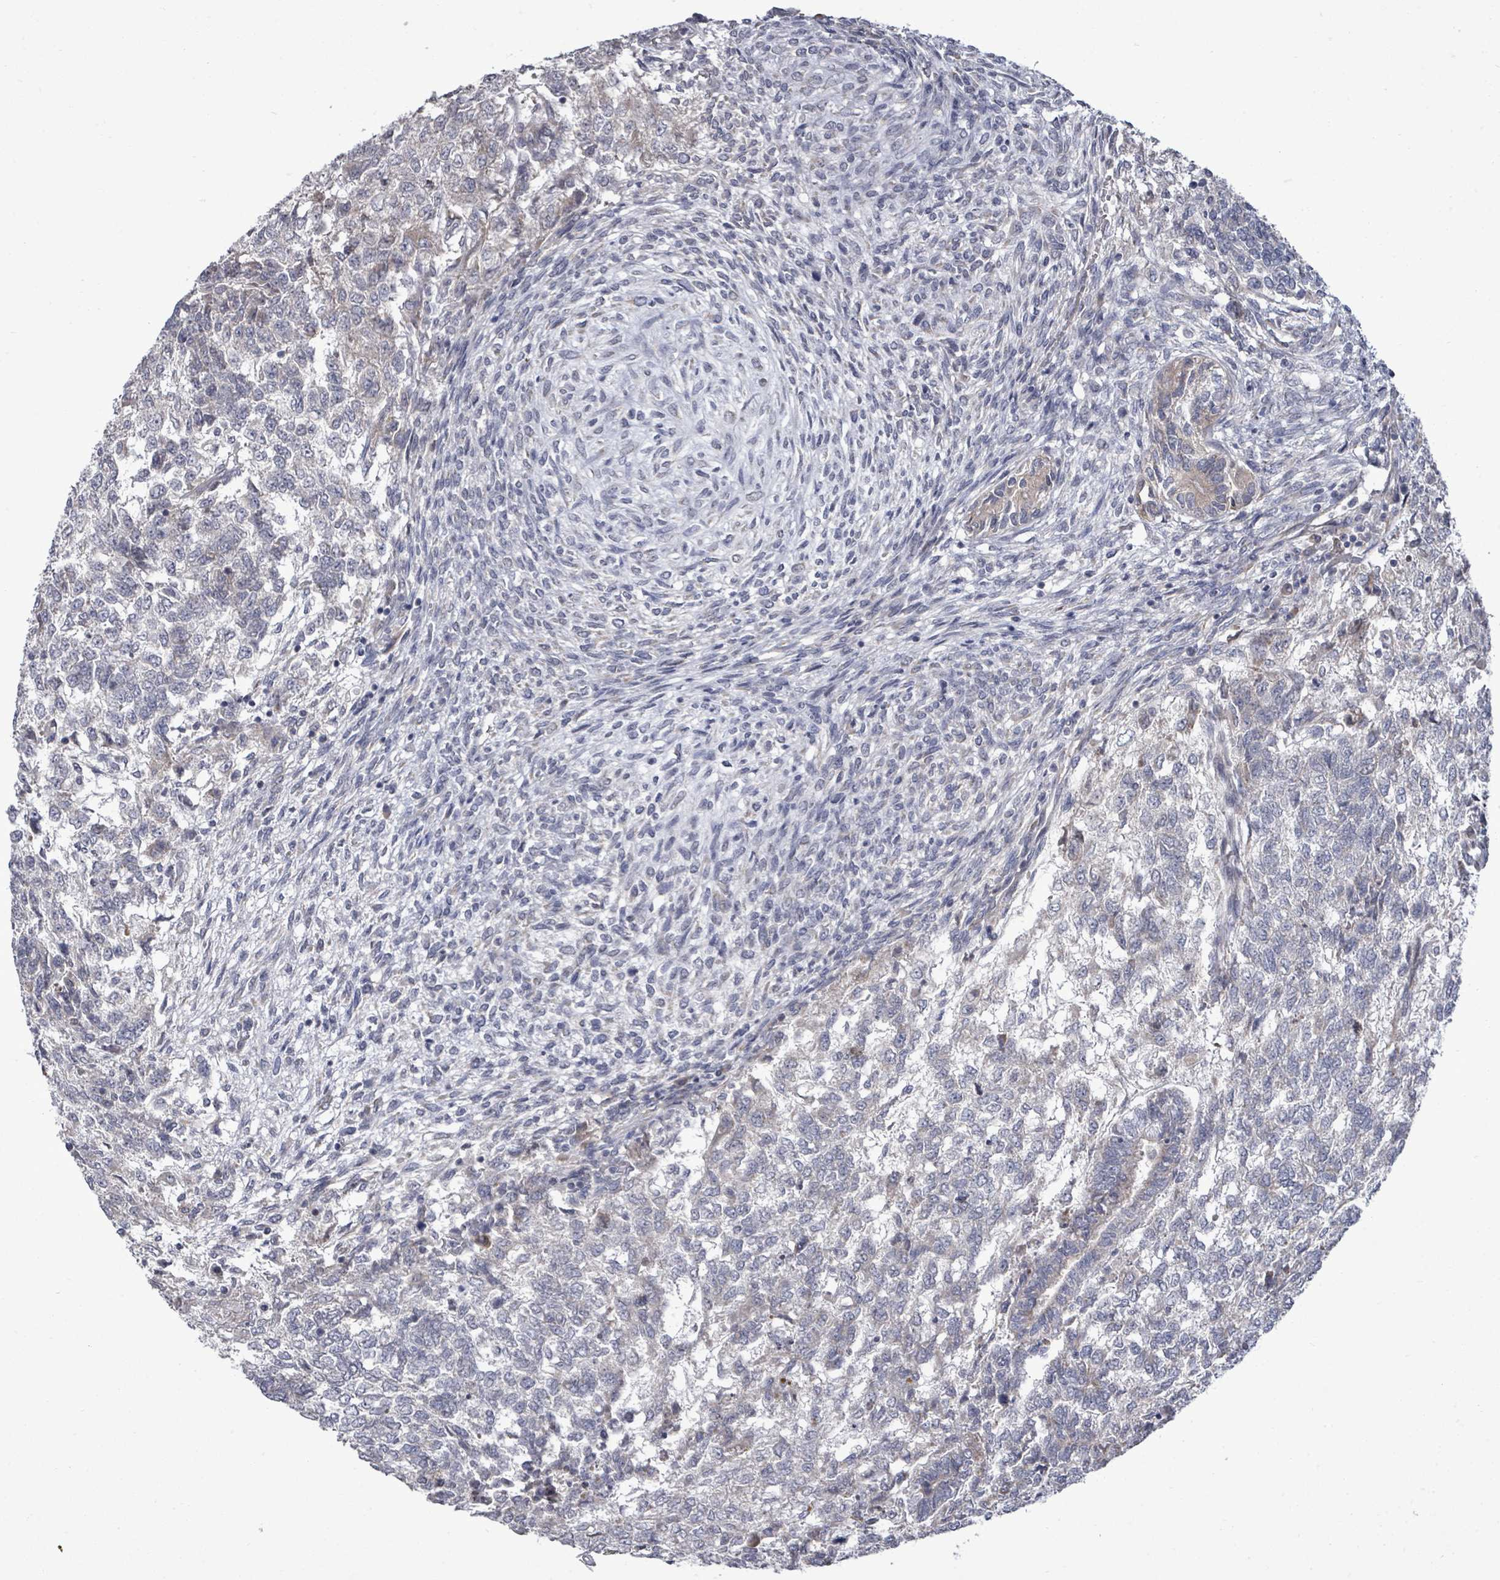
{"staining": {"intensity": "negative", "quantity": "none", "location": "none"}, "tissue": "testis cancer", "cell_type": "Tumor cells", "image_type": "cancer", "snomed": [{"axis": "morphology", "description": "Carcinoma, Embryonal, NOS"}, {"axis": "topography", "description": "Testis"}], "caption": "Photomicrograph shows no significant protein expression in tumor cells of embryonal carcinoma (testis).", "gene": "POMGNT2", "patient": {"sex": "male", "age": 23}}